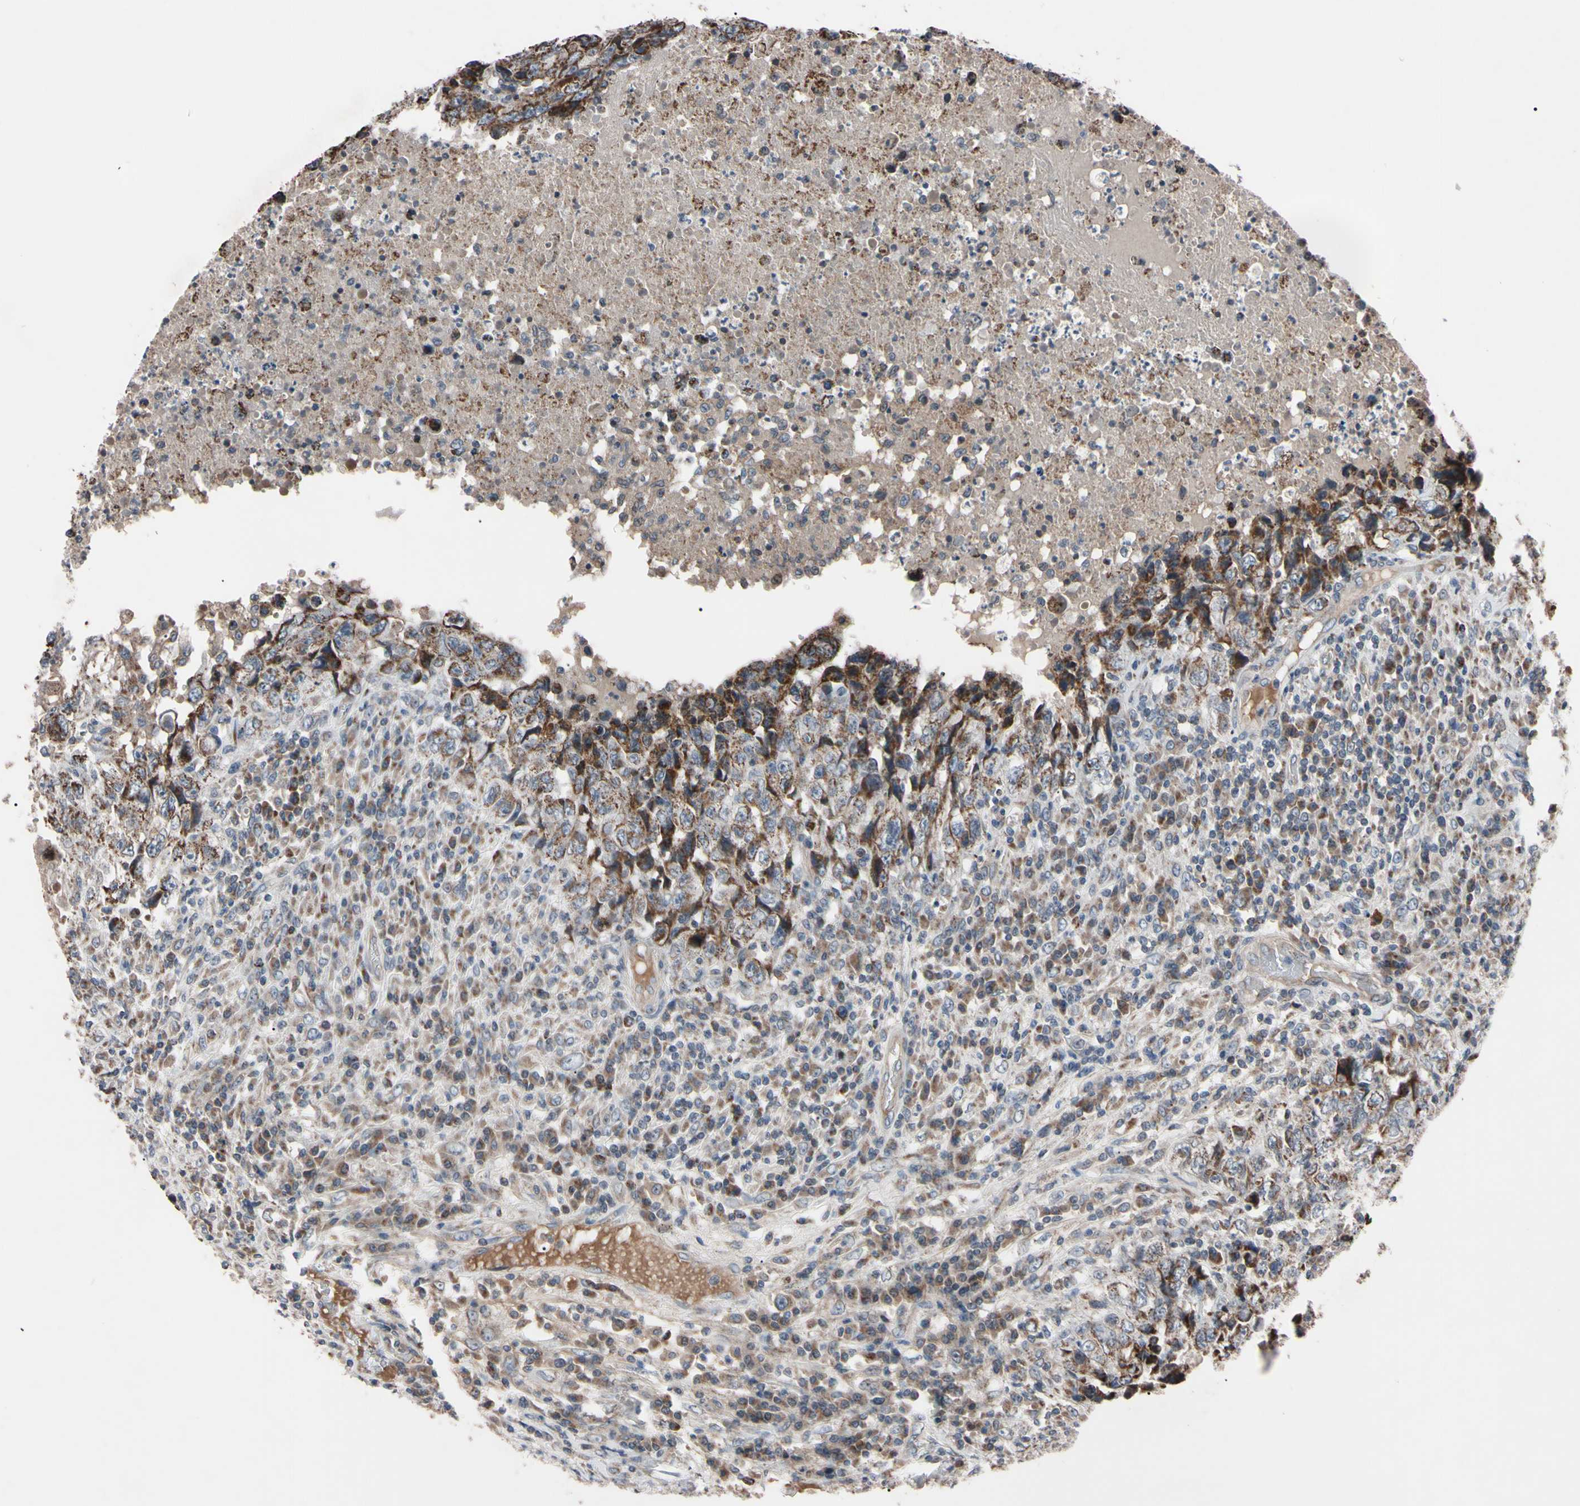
{"staining": {"intensity": "weak", "quantity": "25%-75%", "location": "cytoplasmic/membranous"}, "tissue": "testis cancer", "cell_type": "Tumor cells", "image_type": "cancer", "snomed": [{"axis": "morphology", "description": "Necrosis, NOS"}, {"axis": "morphology", "description": "Carcinoma, Embryonal, NOS"}, {"axis": "topography", "description": "Testis"}], "caption": "Immunohistochemistry micrograph of neoplastic tissue: human testis cancer (embryonal carcinoma) stained using IHC shows low levels of weak protein expression localized specifically in the cytoplasmic/membranous of tumor cells, appearing as a cytoplasmic/membranous brown color.", "gene": "TNFRSF1A", "patient": {"sex": "male", "age": 19}}